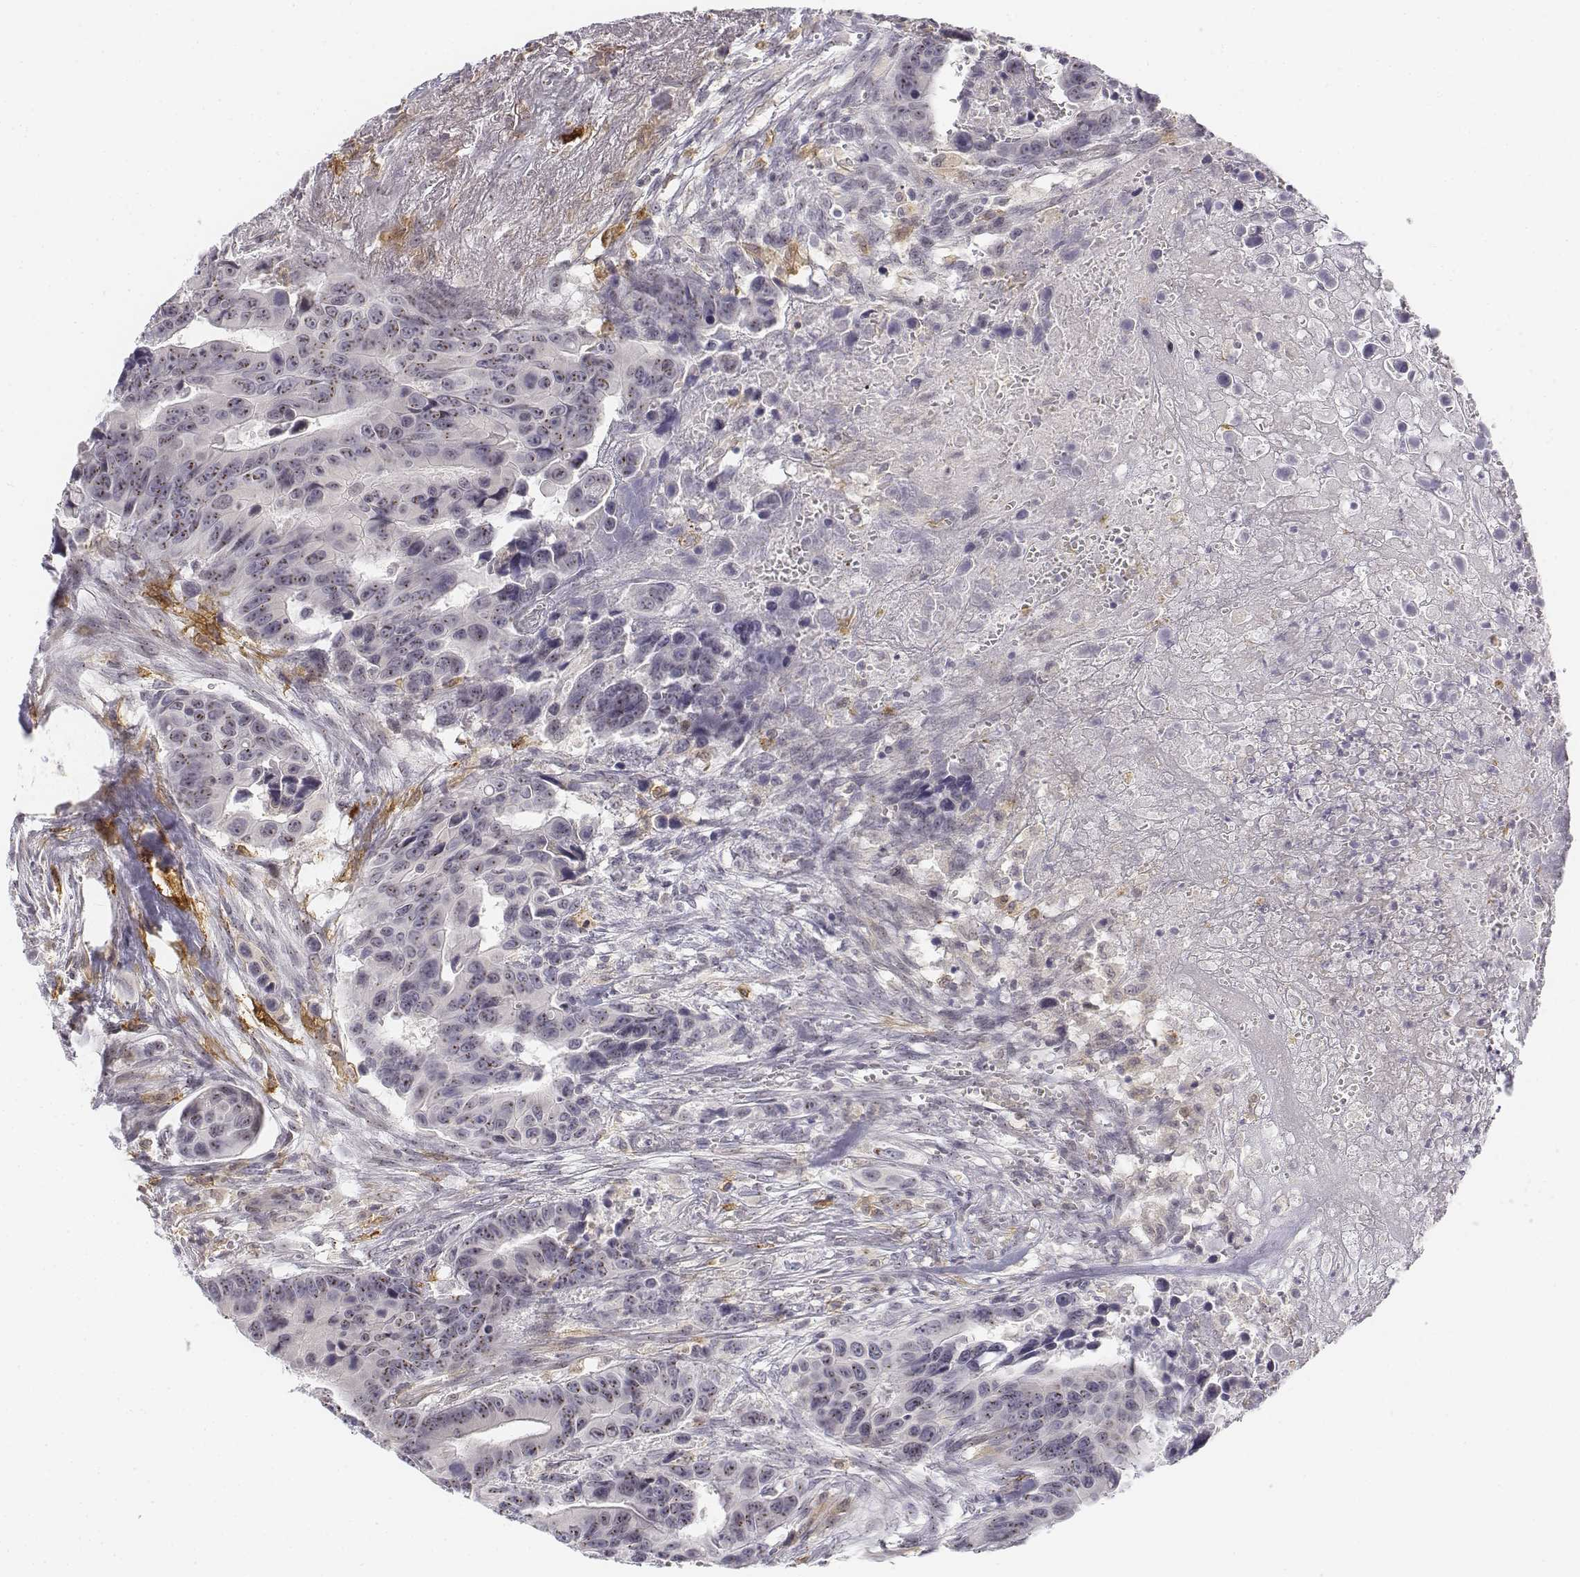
{"staining": {"intensity": "negative", "quantity": "none", "location": "none"}, "tissue": "colorectal cancer", "cell_type": "Tumor cells", "image_type": "cancer", "snomed": [{"axis": "morphology", "description": "Adenocarcinoma, NOS"}, {"axis": "topography", "description": "Colon"}], "caption": "Tumor cells are negative for brown protein staining in colorectal cancer. (Stains: DAB IHC with hematoxylin counter stain, Microscopy: brightfield microscopy at high magnification).", "gene": "CD14", "patient": {"sex": "female", "age": 87}}